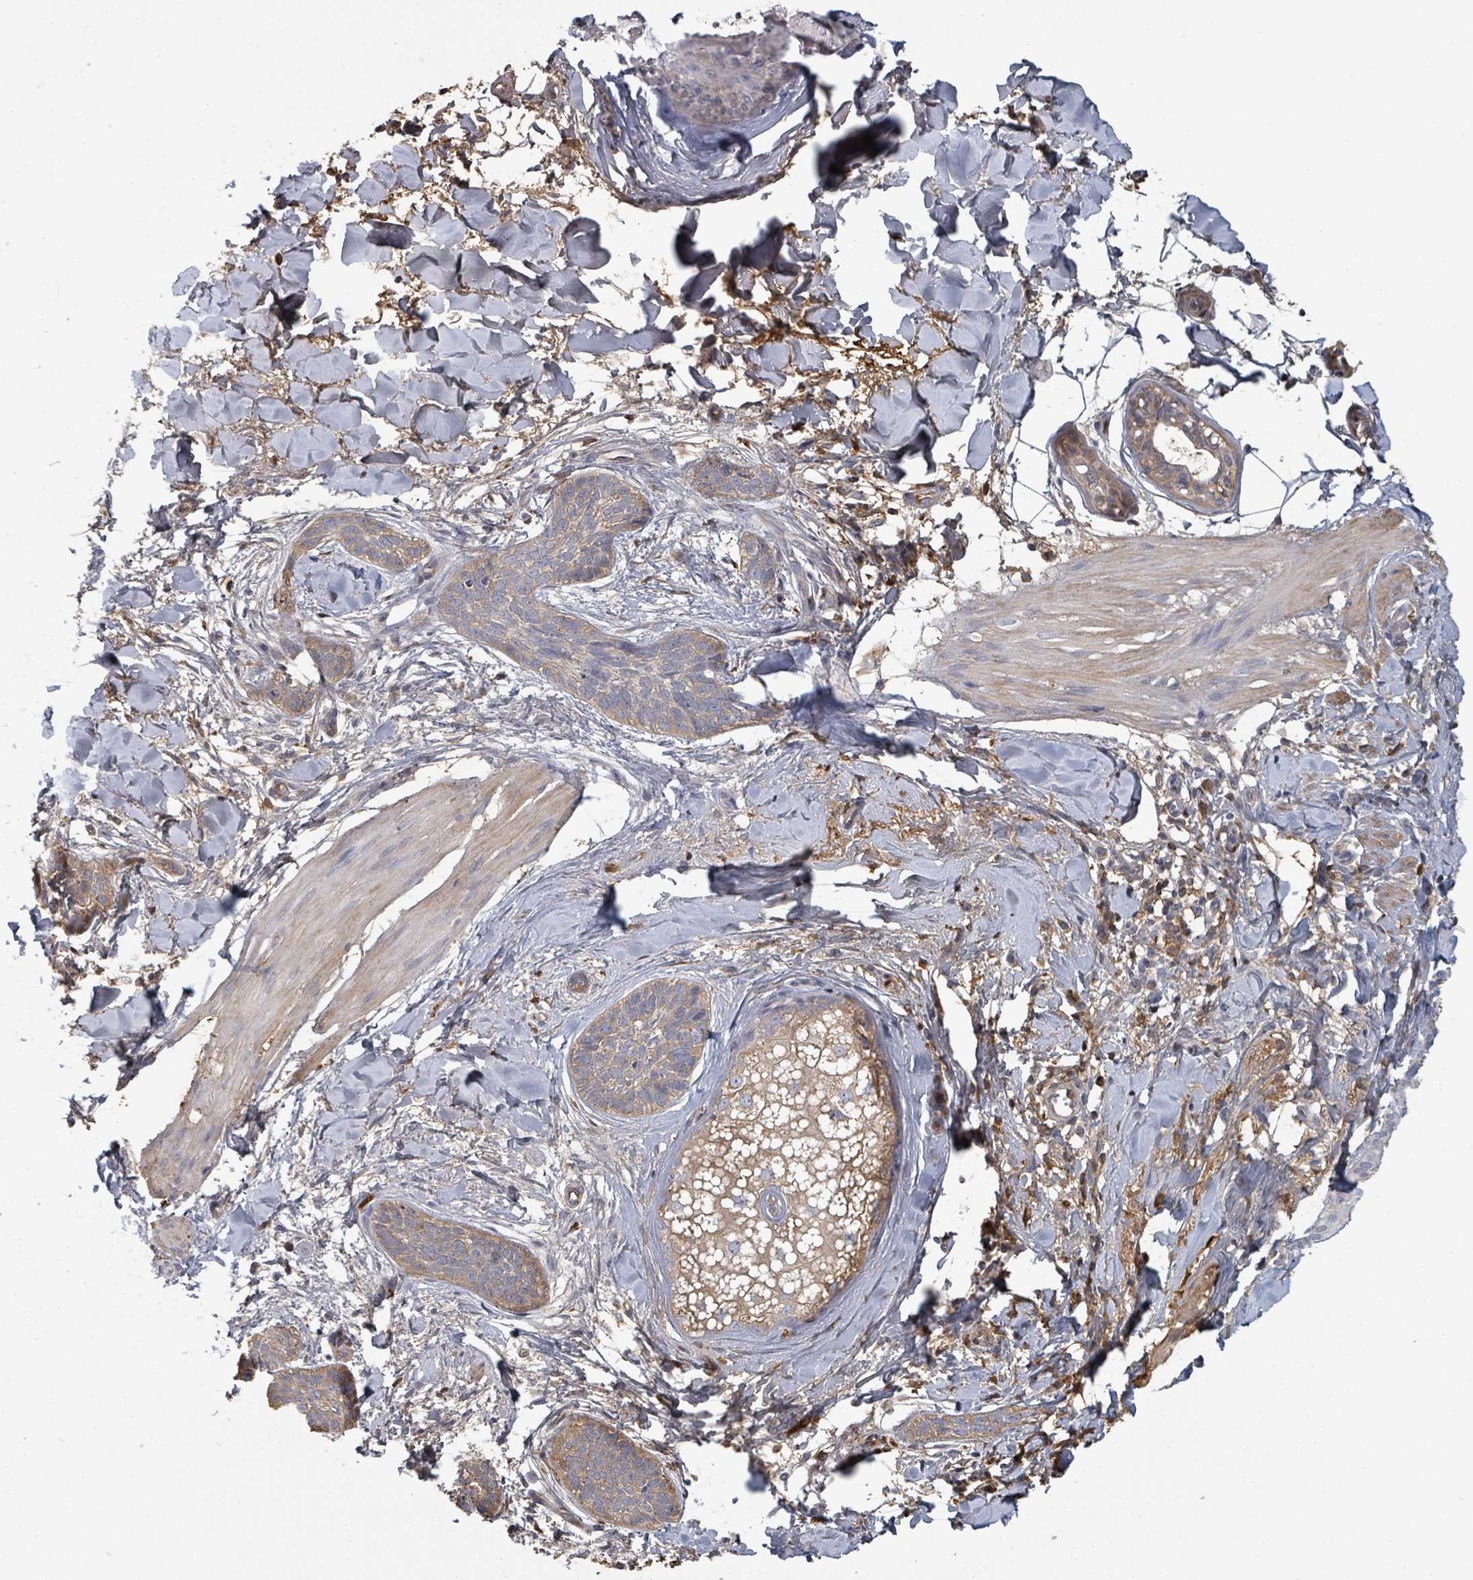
{"staining": {"intensity": "moderate", "quantity": "25%-75%", "location": "cytoplasmic/membranous"}, "tissue": "skin cancer", "cell_type": "Tumor cells", "image_type": "cancer", "snomed": [{"axis": "morphology", "description": "Basal cell carcinoma"}, {"axis": "topography", "description": "Skin"}], "caption": "This is a photomicrograph of IHC staining of skin cancer (basal cell carcinoma), which shows moderate staining in the cytoplasmic/membranous of tumor cells.", "gene": "GABBR1", "patient": {"sex": "male", "age": 52}}